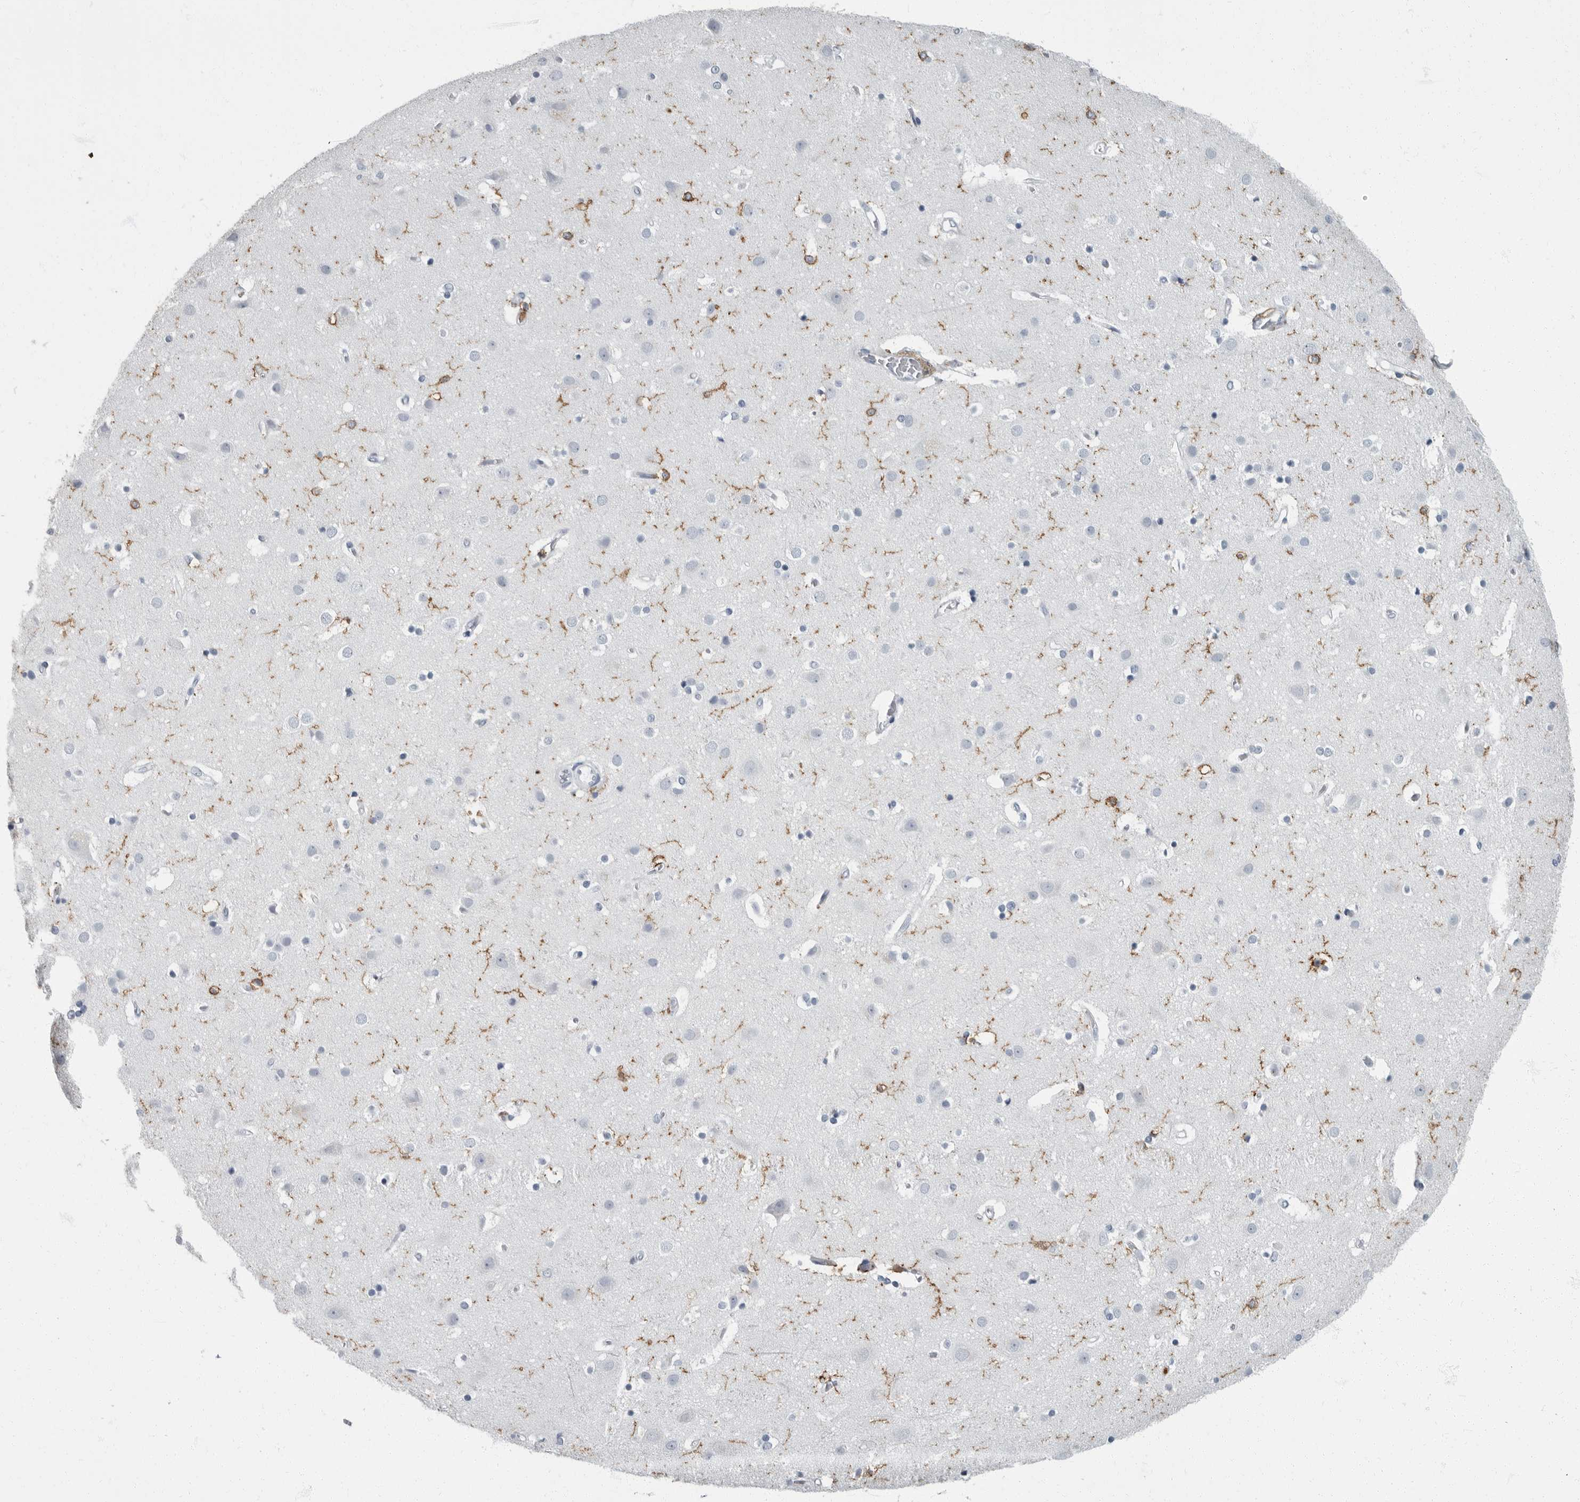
{"staining": {"intensity": "negative", "quantity": "none", "location": "none"}, "tissue": "cerebral cortex", "cell_type": "Endothelial cells", "image_type": "normal", "snomed": [{"axis": "morphology", "description": "Normal tissue, NOS"}, {"axis": "topography", "description": "Cerebral cortex"}], "caption": "The immunohistochemistry image has no significant positivity in endothelial cells of cerebral cortex. The staining is performed using DAB (3,3'-diaminobenzidine) brown chromogen with nuclei counter-stained in using hematoxylin.", "gene": "FCER1G", "patient": {"sex": "male", "age": 54}}